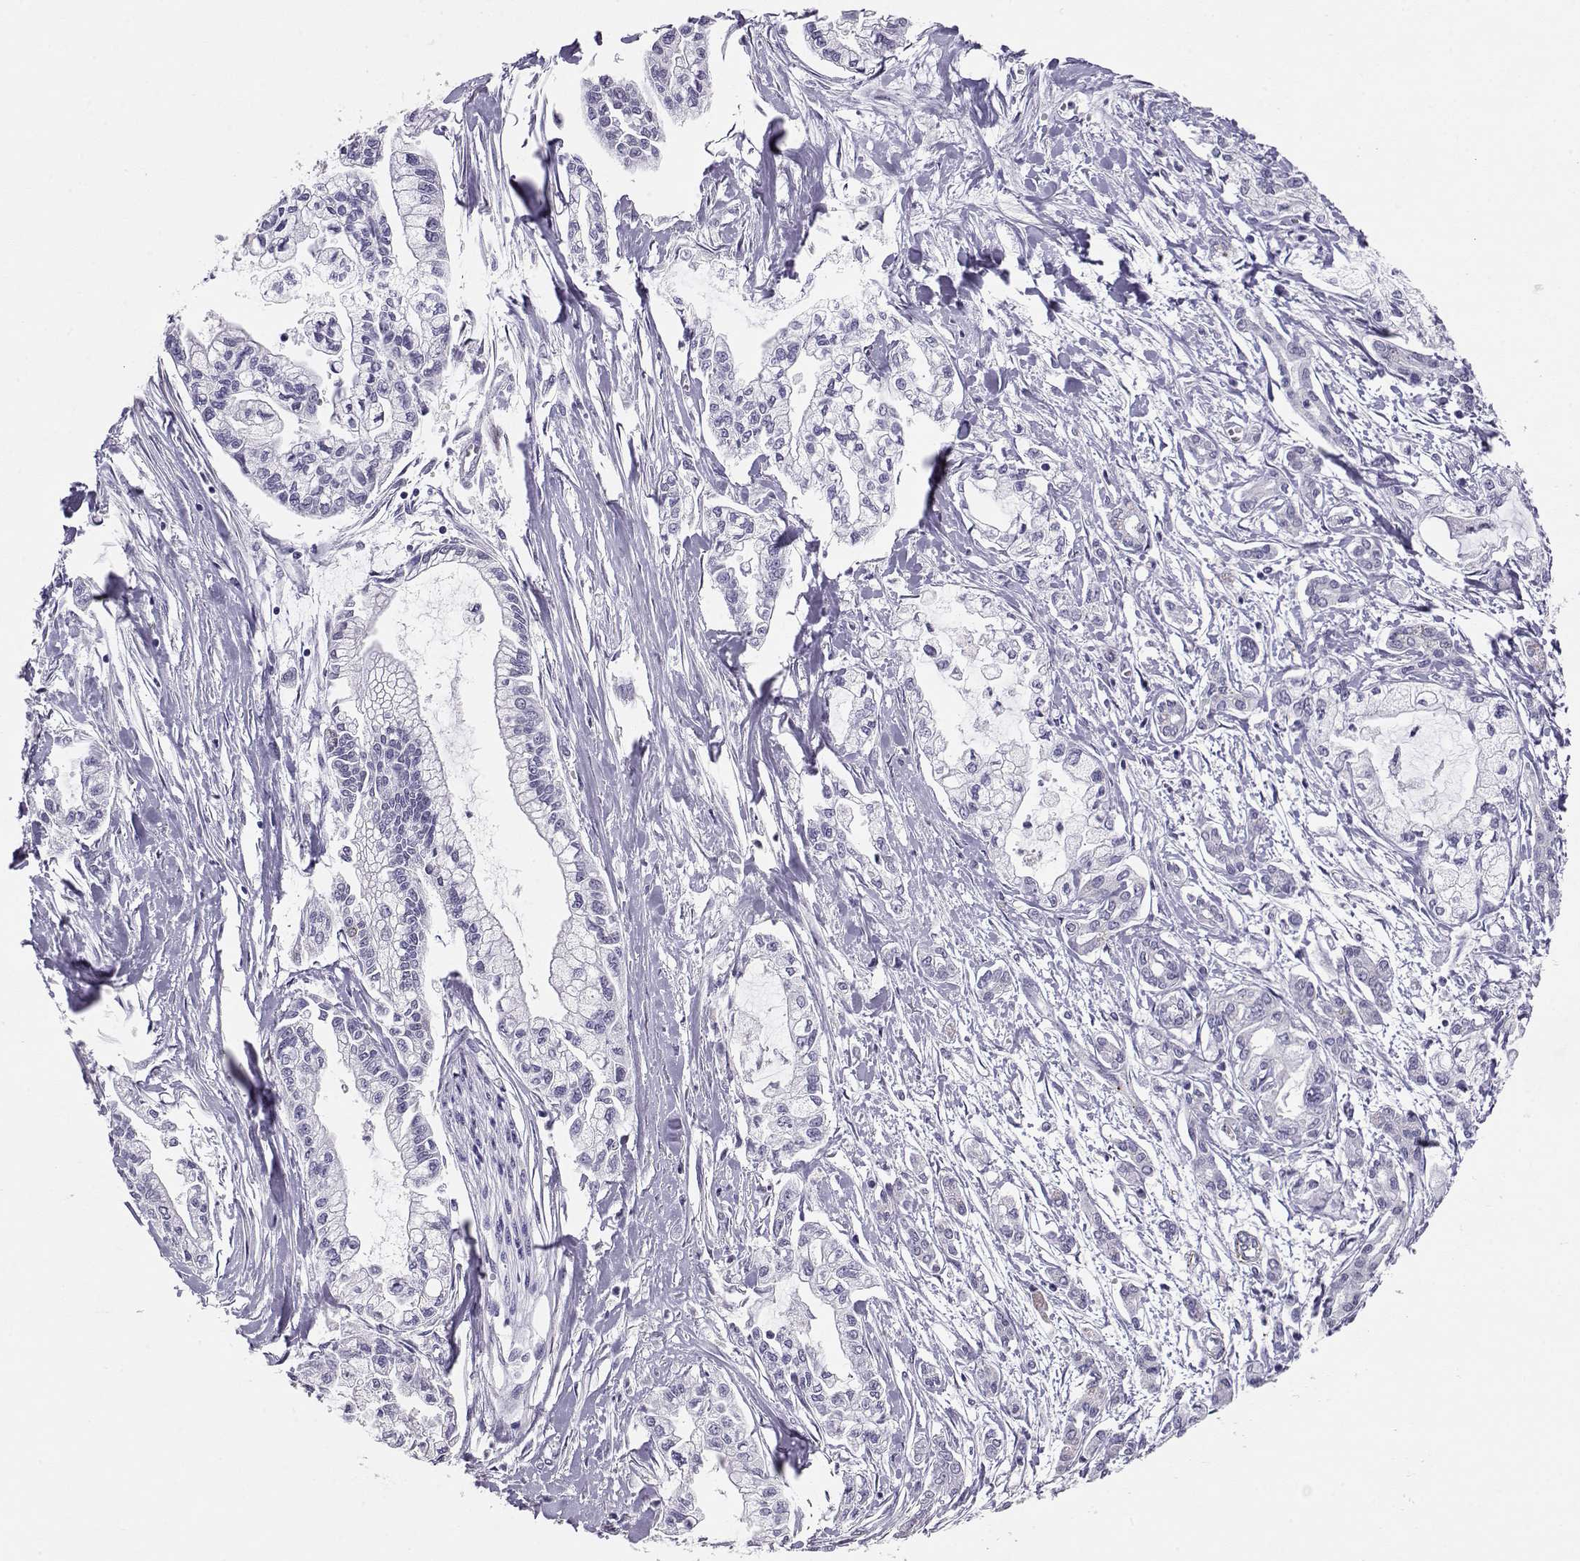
{"staining": {"intensity": "negative", "quantity": "none", "location": "none"}, "tissue": "pancreatic cancer", "cell_type": "Tumor cells", "image_type": "cancer", "snomed": [{"axis": "morphology", "description": "Adenocarcinoma, NOS"}, {"axis": "topography", "description": "Pancreas"}], "caption": "This is an IHC photomicrograph of human adenocarcinoma (pancreatic). There is no expression in tumor cells.", "gene": "ENDOU", "patient": {"sex": "male", "age": 54}}